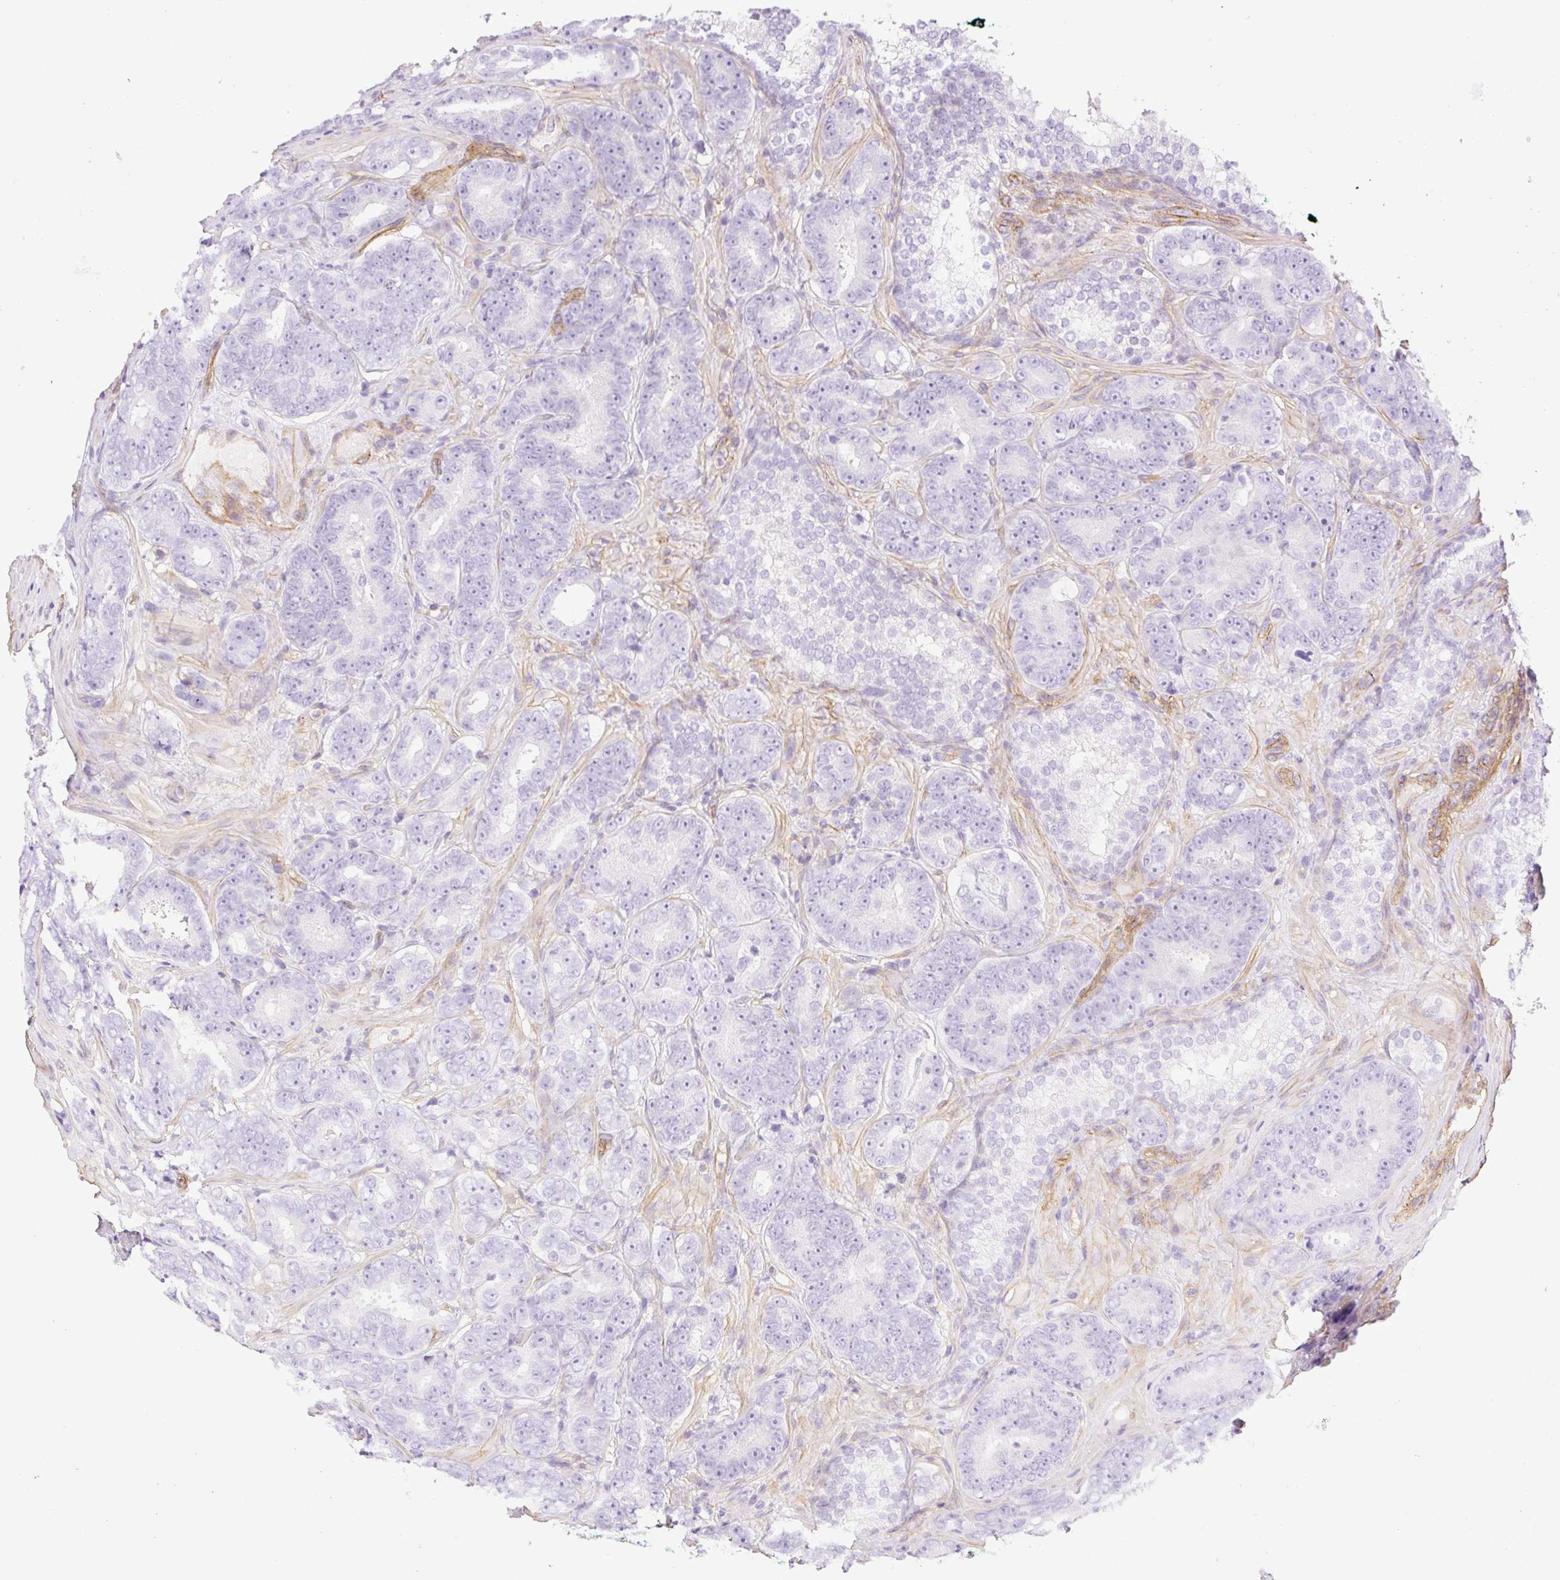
{"staining": {"intensity": "negative", "quantity": "none", "location": "none"}, "tissue": "prostate cancer", "cell_type": "Tumor cells", "image_type": "cancer", "snomed": [{"axis": "morphology", "description": "Adenocarcinoma, Low grade"}, {"axis": "topography", "description": "Prostate"}], "caption": "The immunohistochemistry histopathology image has no significant staining in tumor cells of prostate low-grade adenocarcinoma tissue.", "gene": "EHD3", "patient": {"sex": "male", "age": 62}}